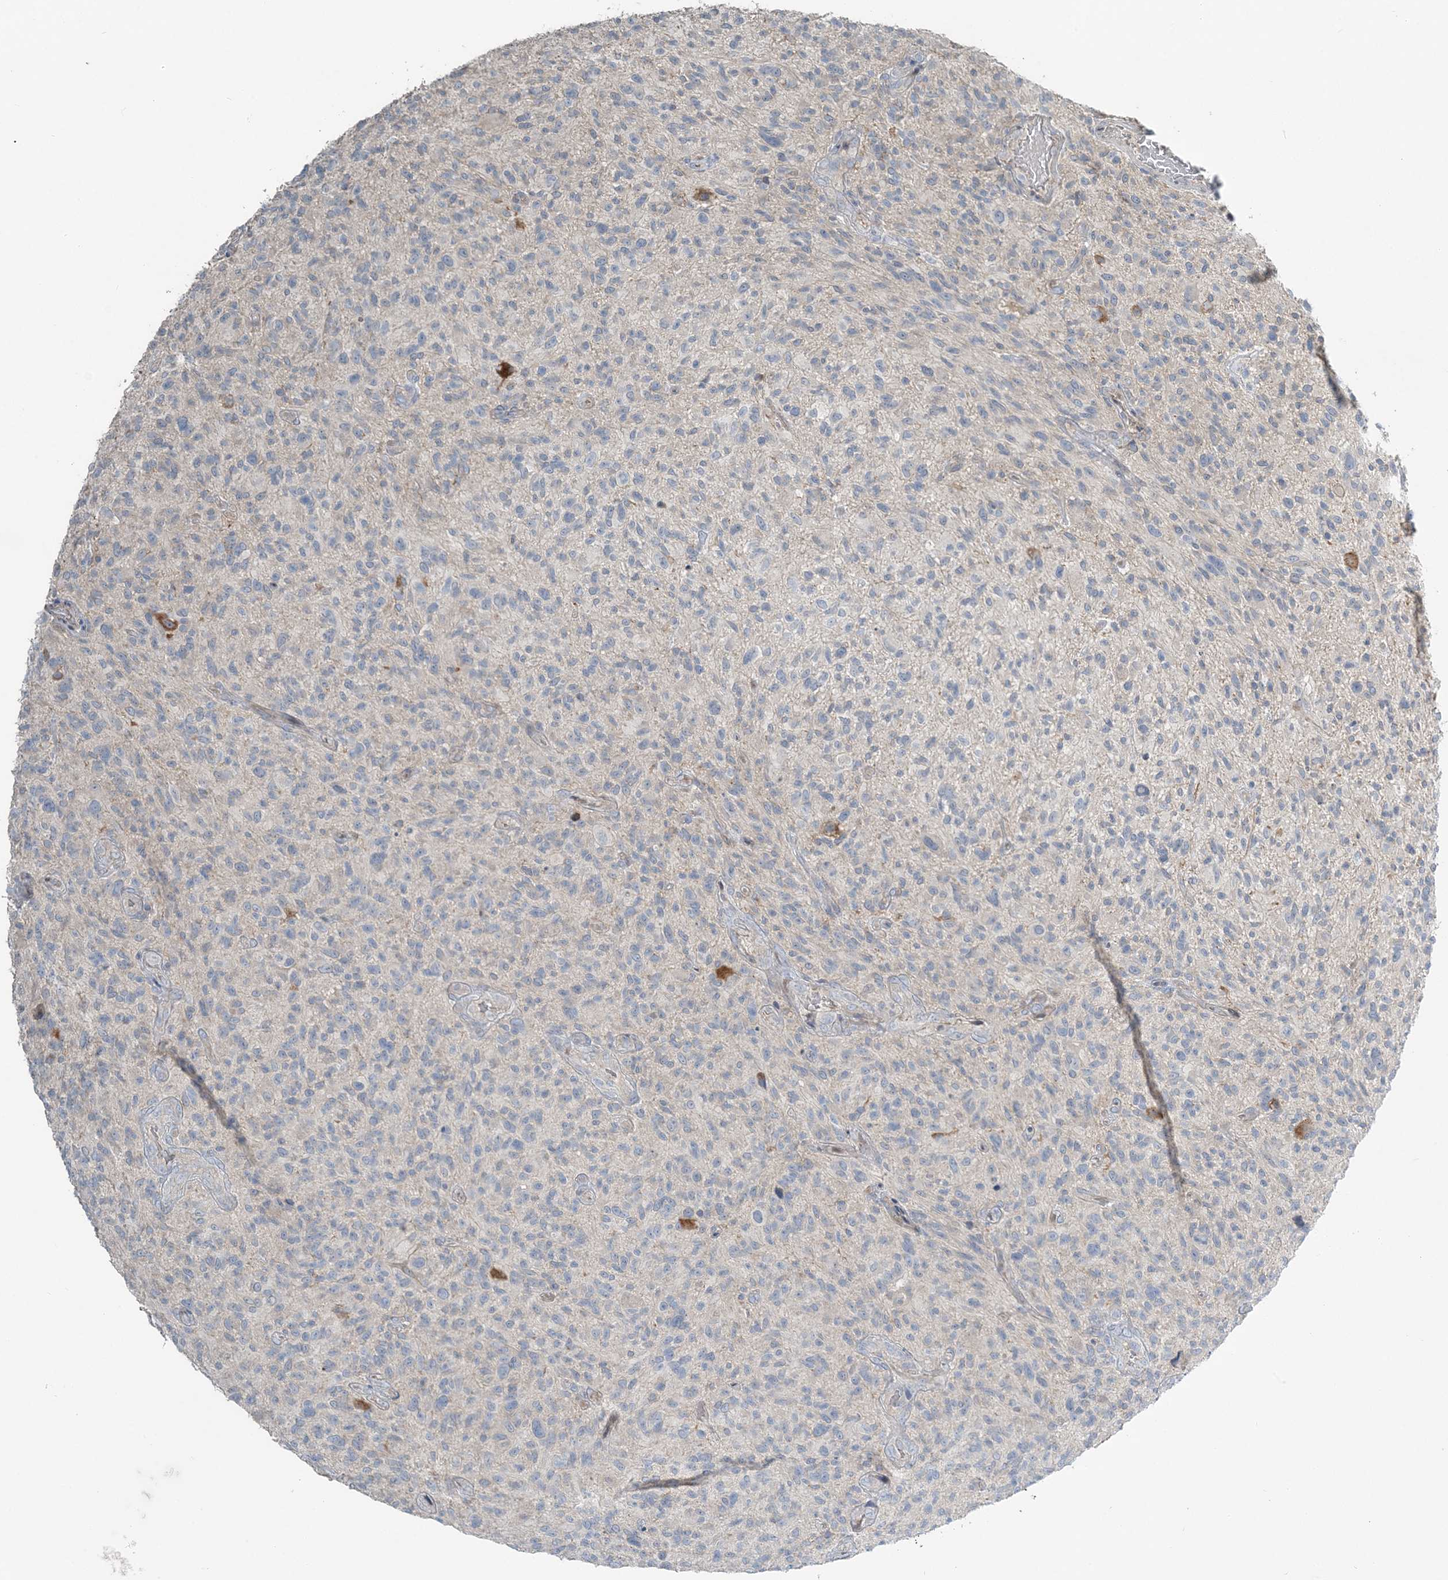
{"staining": {"intensity": "negative", "quantity": "none", "location": "none"}, "tissue": "glioma", "cell_type": "Tumor cells", "image_type": "cancer", "snomed": [{"axis": "morphology", "description": "Glioma, malignant, High grade"}, {"axis": "topography", "description": "Brain"}], "caption": "Immunohistochemical staining of glioma reveals no significant positivity in tumor cells. Nuclei are stained in blue.", "gene": "SLC4A10", "patient": {"sex": "male", "age": 47}}